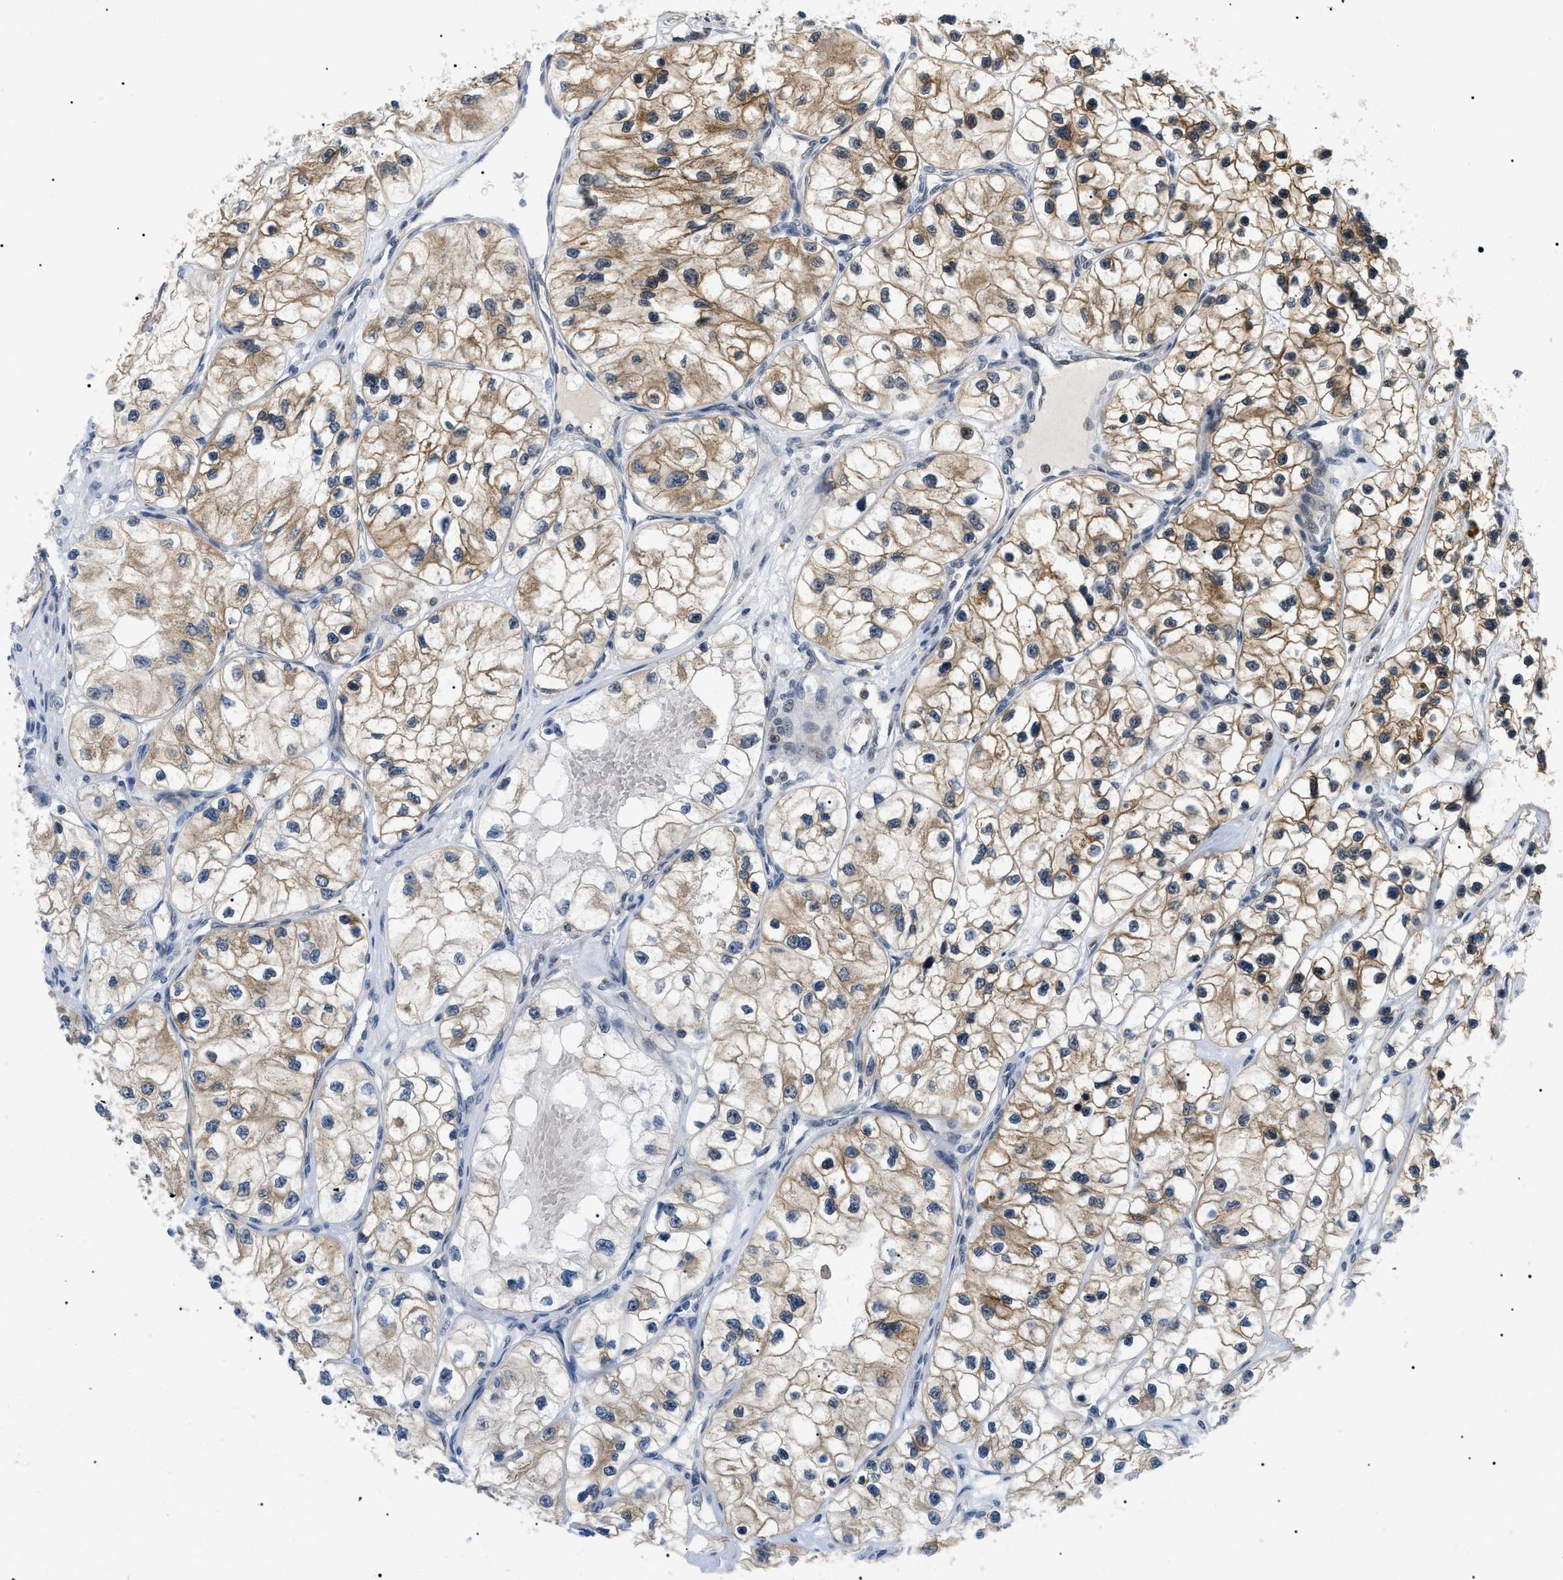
{"staining": {"intensity": "moderate", "quantity": ">75%", "location": "cytoplasmic/membranous,nuclear"}, "tissue": "renal cancer", "cell_type": "Tumor cells", "image_type": "cancer", "snomed": [{"axis": "morphology", "description": "Adenocarcinoma, NOS"}, {"axis": "topography", "description": "Kidney"}], "caption": "Immunohistochemical staining of human renal adenocarcinoma reveals medium levels of moderate cytoplasmic/membranous and nuclear positivity in about >75% of tumor cells. (brown staining indicates protein expression, while blue staining denotes nuclei).", "gene": "RBM15", "patient": {"sex": "female", "age": 57}}